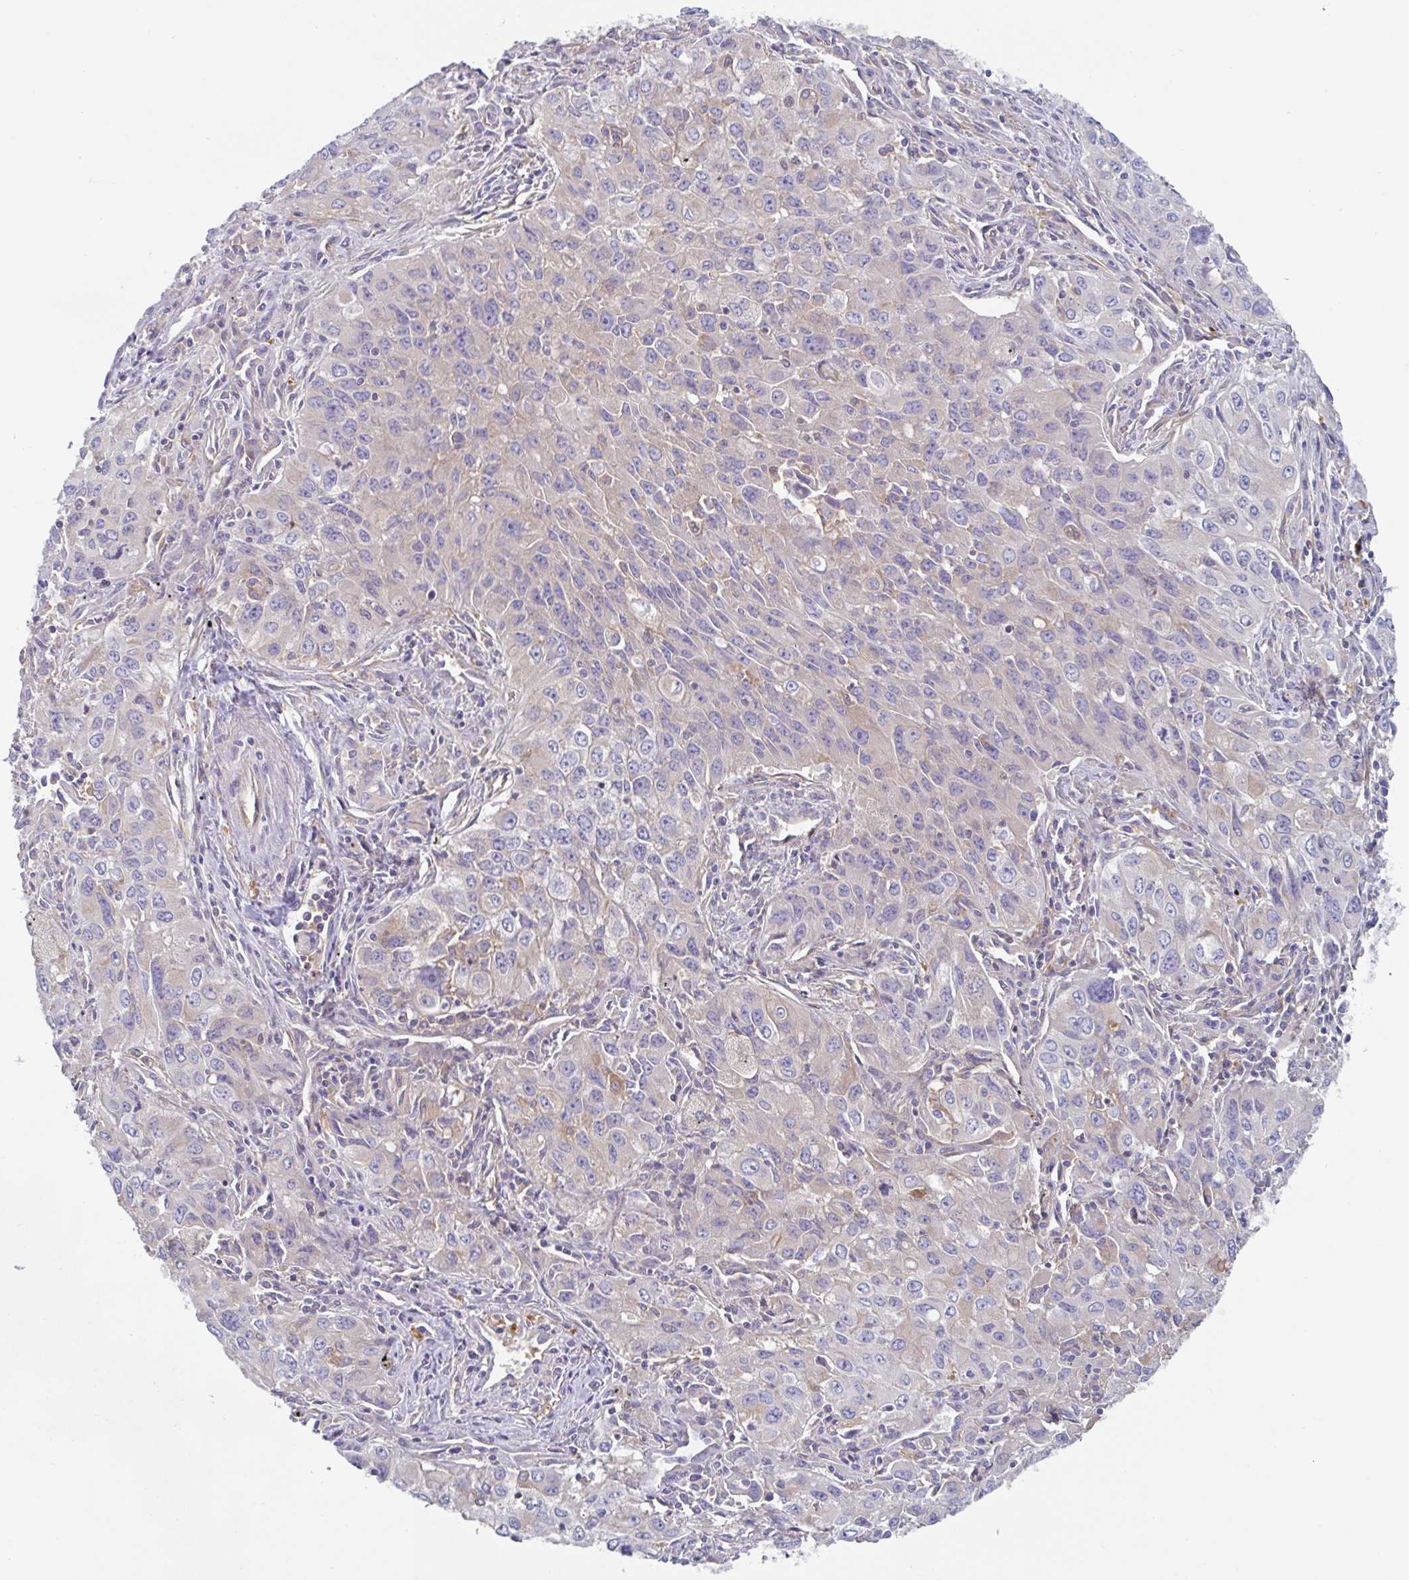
{"staining": {"intensity": "weak", "quantity": "<25%", "location": "cytoplasmic/membranous"}, "tissue": "lung cancer", "cell_type": "Tumor cells", "image_type": "cancer", "snomed": [{"axis": "morphology", "description": "Adenocarcinoma, NOS"}, {"axis": "morphology", "description": "Adenocarcinoma, metastatic, NOS"}, {"axis": "topography", "description": "Lymph node"}, {"axis": "topography", "description": "Lung"}], "caption": "Immunohistochemical staining of lung cancer reveals no significant expression in tumor cells.", "gene": "AMPD2", "patient": {"sex": "female", "age": 42}}